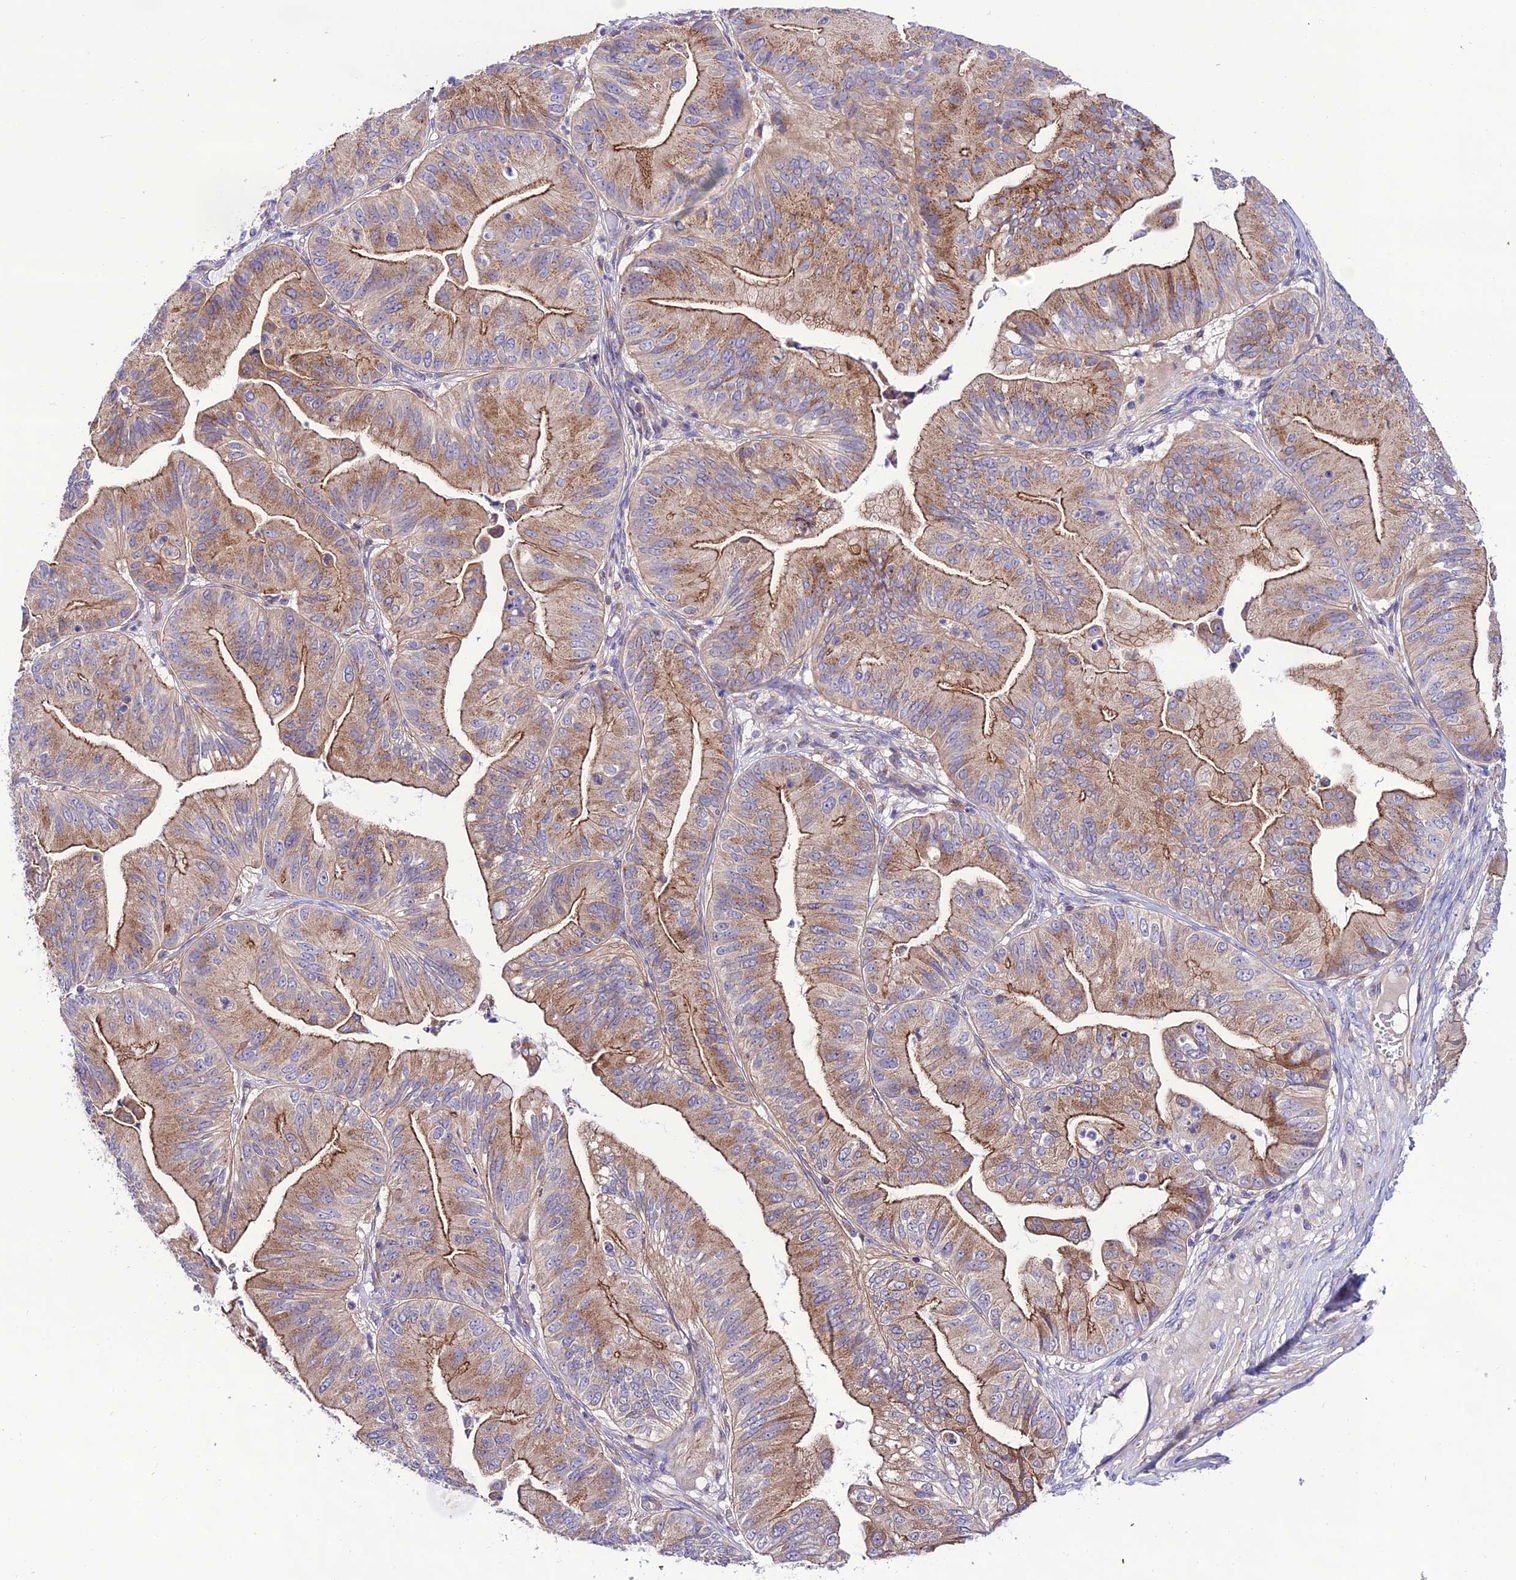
{"staining": {"intensity": "moderate", "quantity": ">75%", "location": "cytoplasmic/membranous"}, "tissue": "ovarian cancer", "cell_type": "Tumor cells", "image_type": "cancer", "snomed": [{"axis": "morphology", "description": "Cystadenocarcinoma, mucinous, NOS"}, {"axis": "topography", "description": "Ovary"}], "caption": "High-magnification brightfield microscopy of mucinous cystadenocarcinoma (ovarian) stained with DAB (brown) and counterstained with hematoxylin (blue). tumor cells exhibit moderate cytoplasmic/membranous expression is present in approximately>75% of cells.", "gene": "LACTB2", "patient": {"sex": "female", "age": 61}}